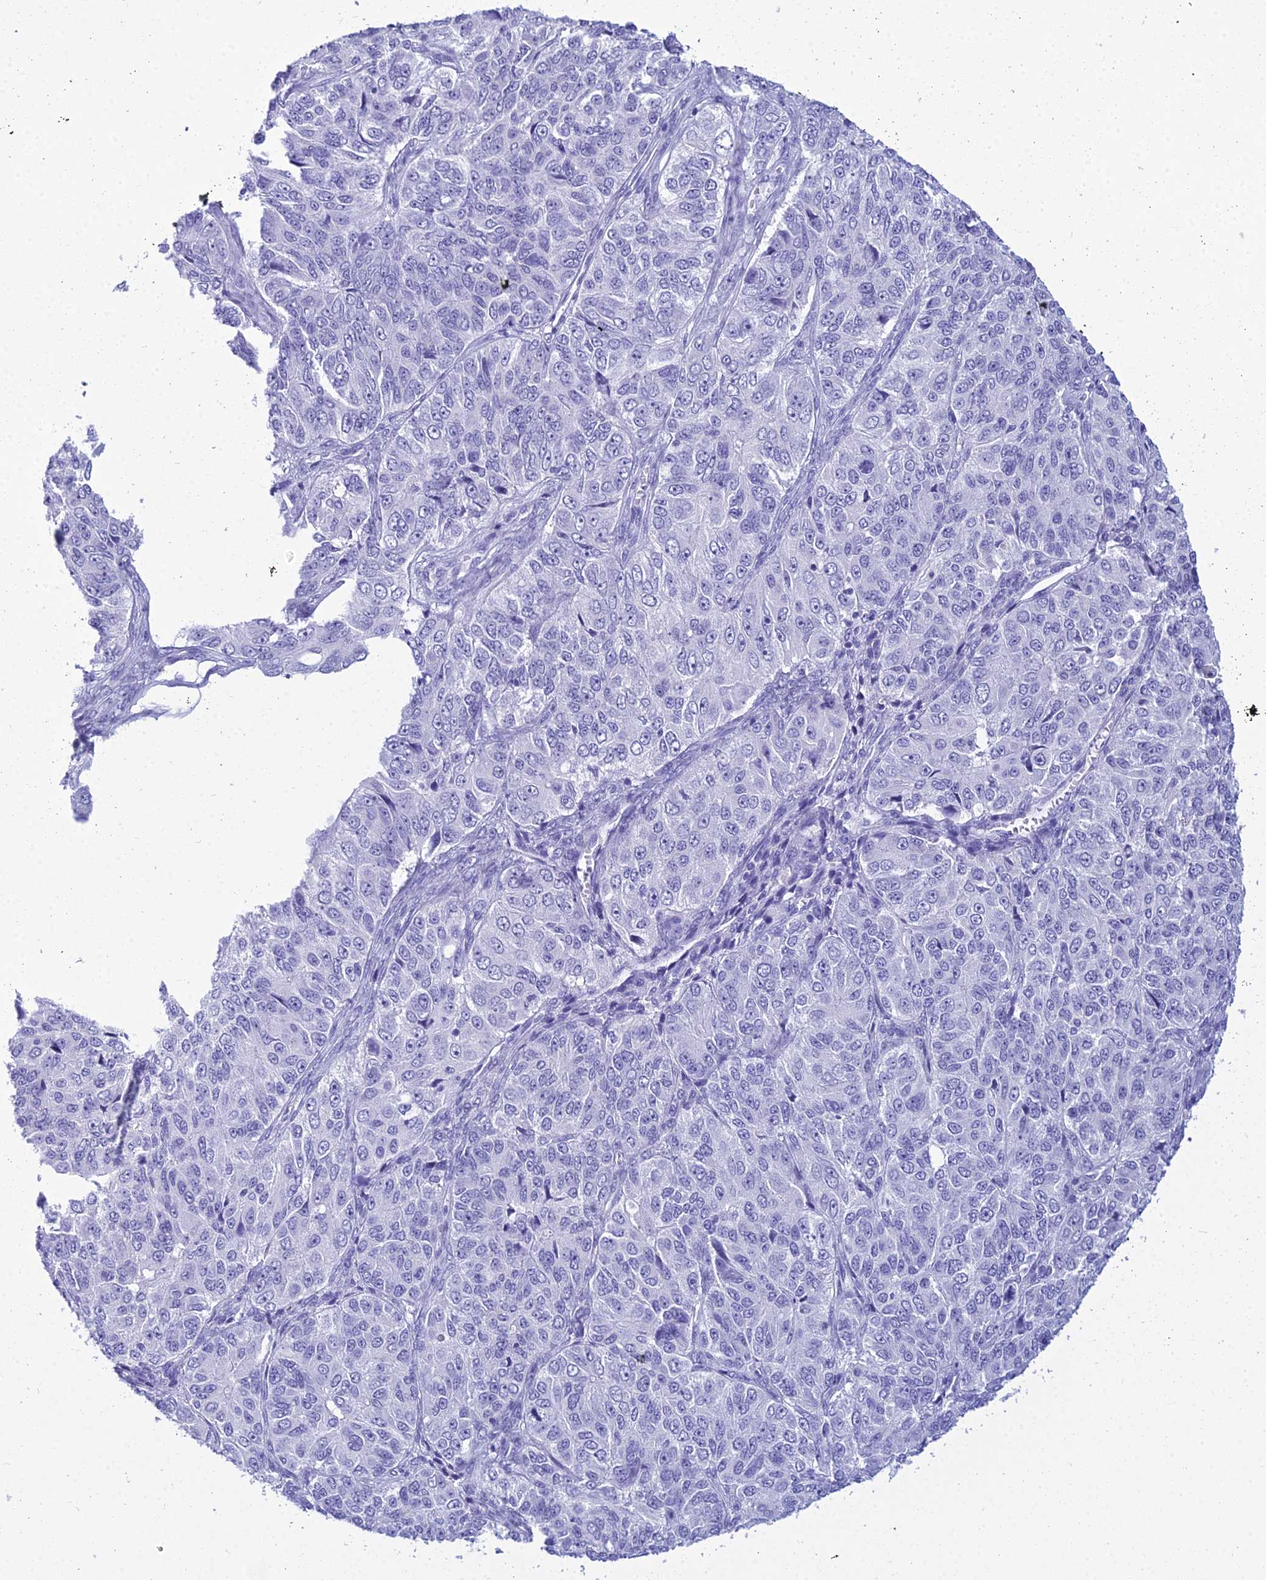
{"staining": {"intensity": "negative", "quantity": "none", "location": "none"}, "tissue": "ovarian cancer", "cell_type": "Tumor cells", "image_type": "cancer", "snomed": [{"axis": "morphology", "description": "Carcinoma, endometroid"}, {"axis": "topography", "description": "Ovary"}], "caption": "Immunohistochemical staining of ovarian endometroid carcinoma displays no significant positivity in tumor cells. (Stains: DAB (3,3'-diaminobenzidine) immunohistochemistry with hematoxylin counter stain, Microscopy: brightfield microscopy at high magnification).", "gene": "ZNF442", "patient": {"sex": "female", "age": 51}}